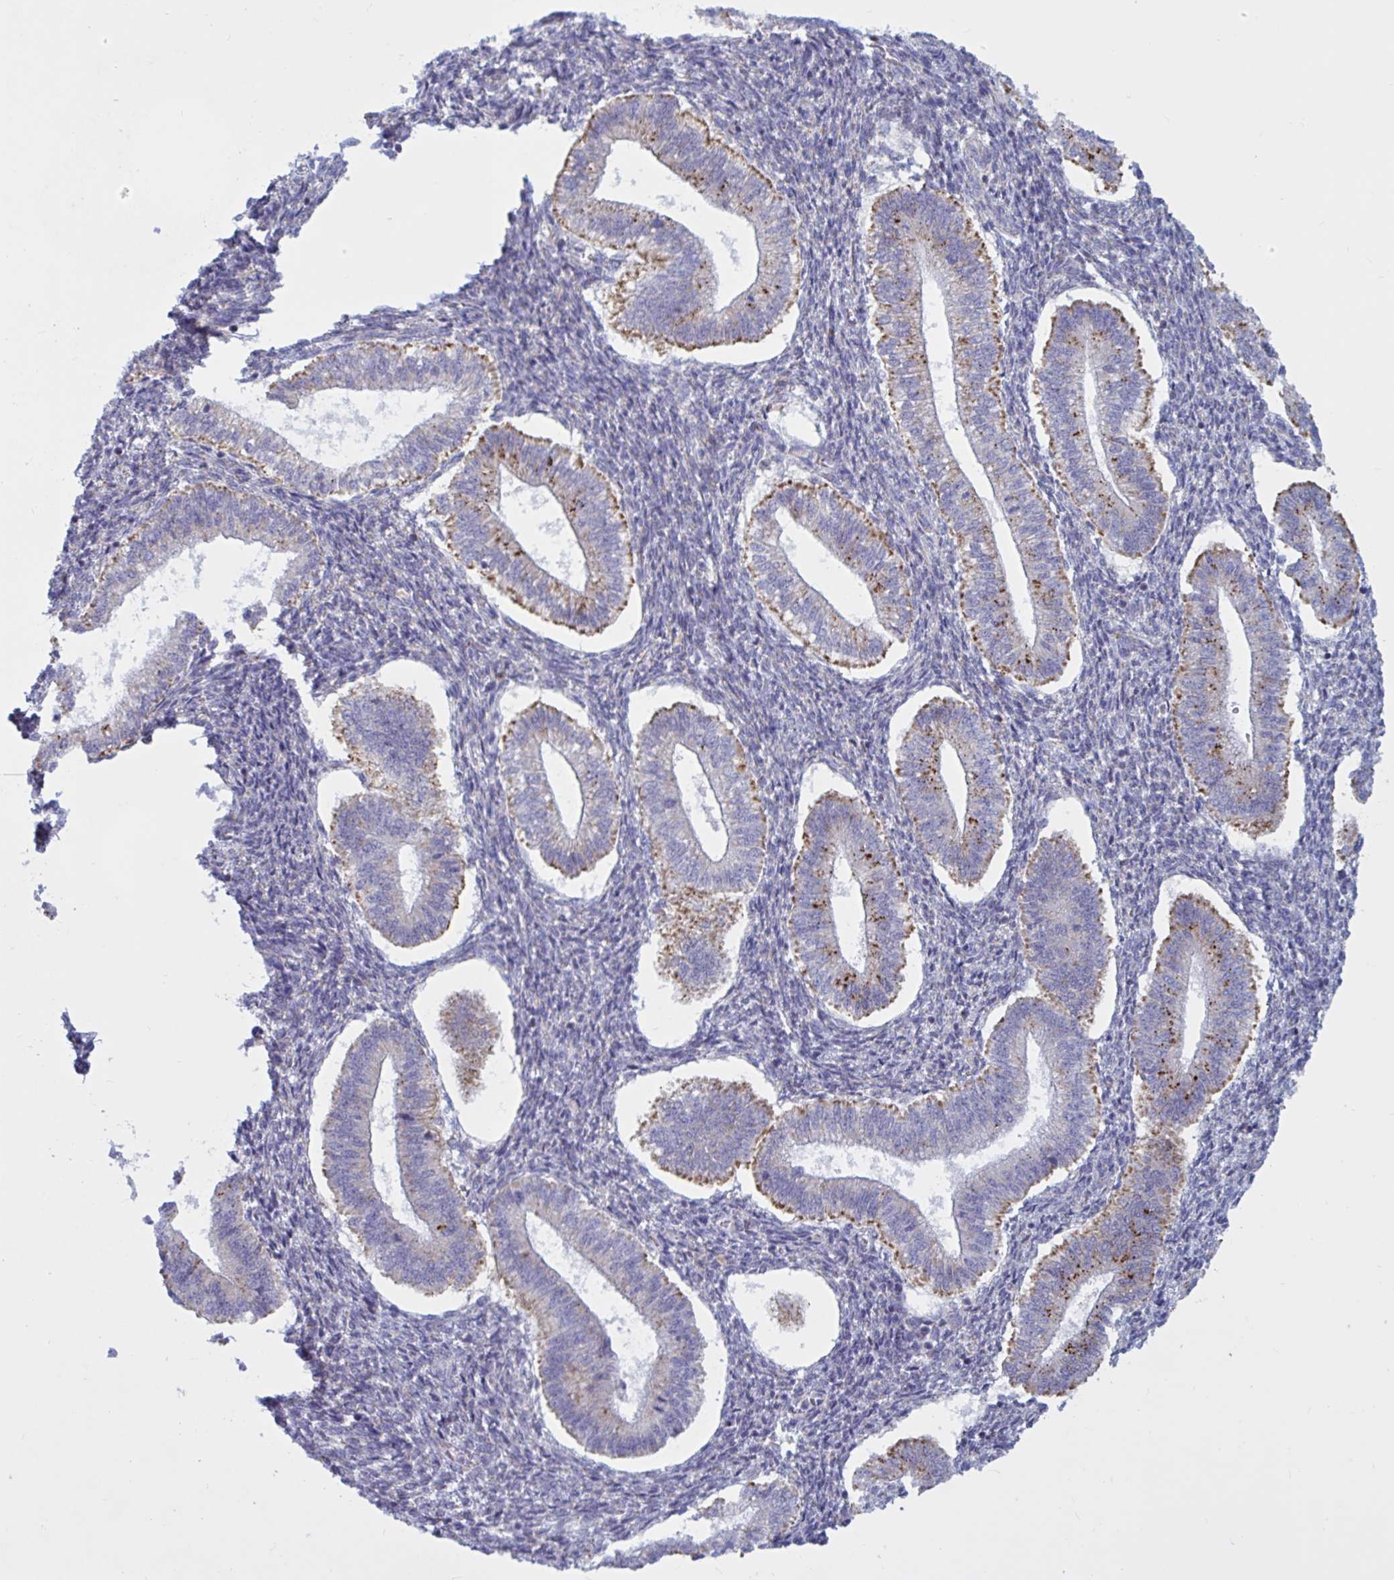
{"staining": {"intensity": "negative", "quantity": "none", "location": "none"}, "tissue": "endometrium", "cell_type": "Cells in endometrial stroma", "image_type": "normal", "snomed": [{"axis": "morphology", "description": "Normal tissue, NOS"}, {"axis": "topography", "description": "Endometrium"}], "caption": "This image is of normal endometrium stained with immunohistochemistry to label a protein in brown with the nuclei are counter-stained blue. There is no expression in cells in endometrial stroma.", "gene": "ATG9A", "patient": {"sex": "female", "age": 25}}